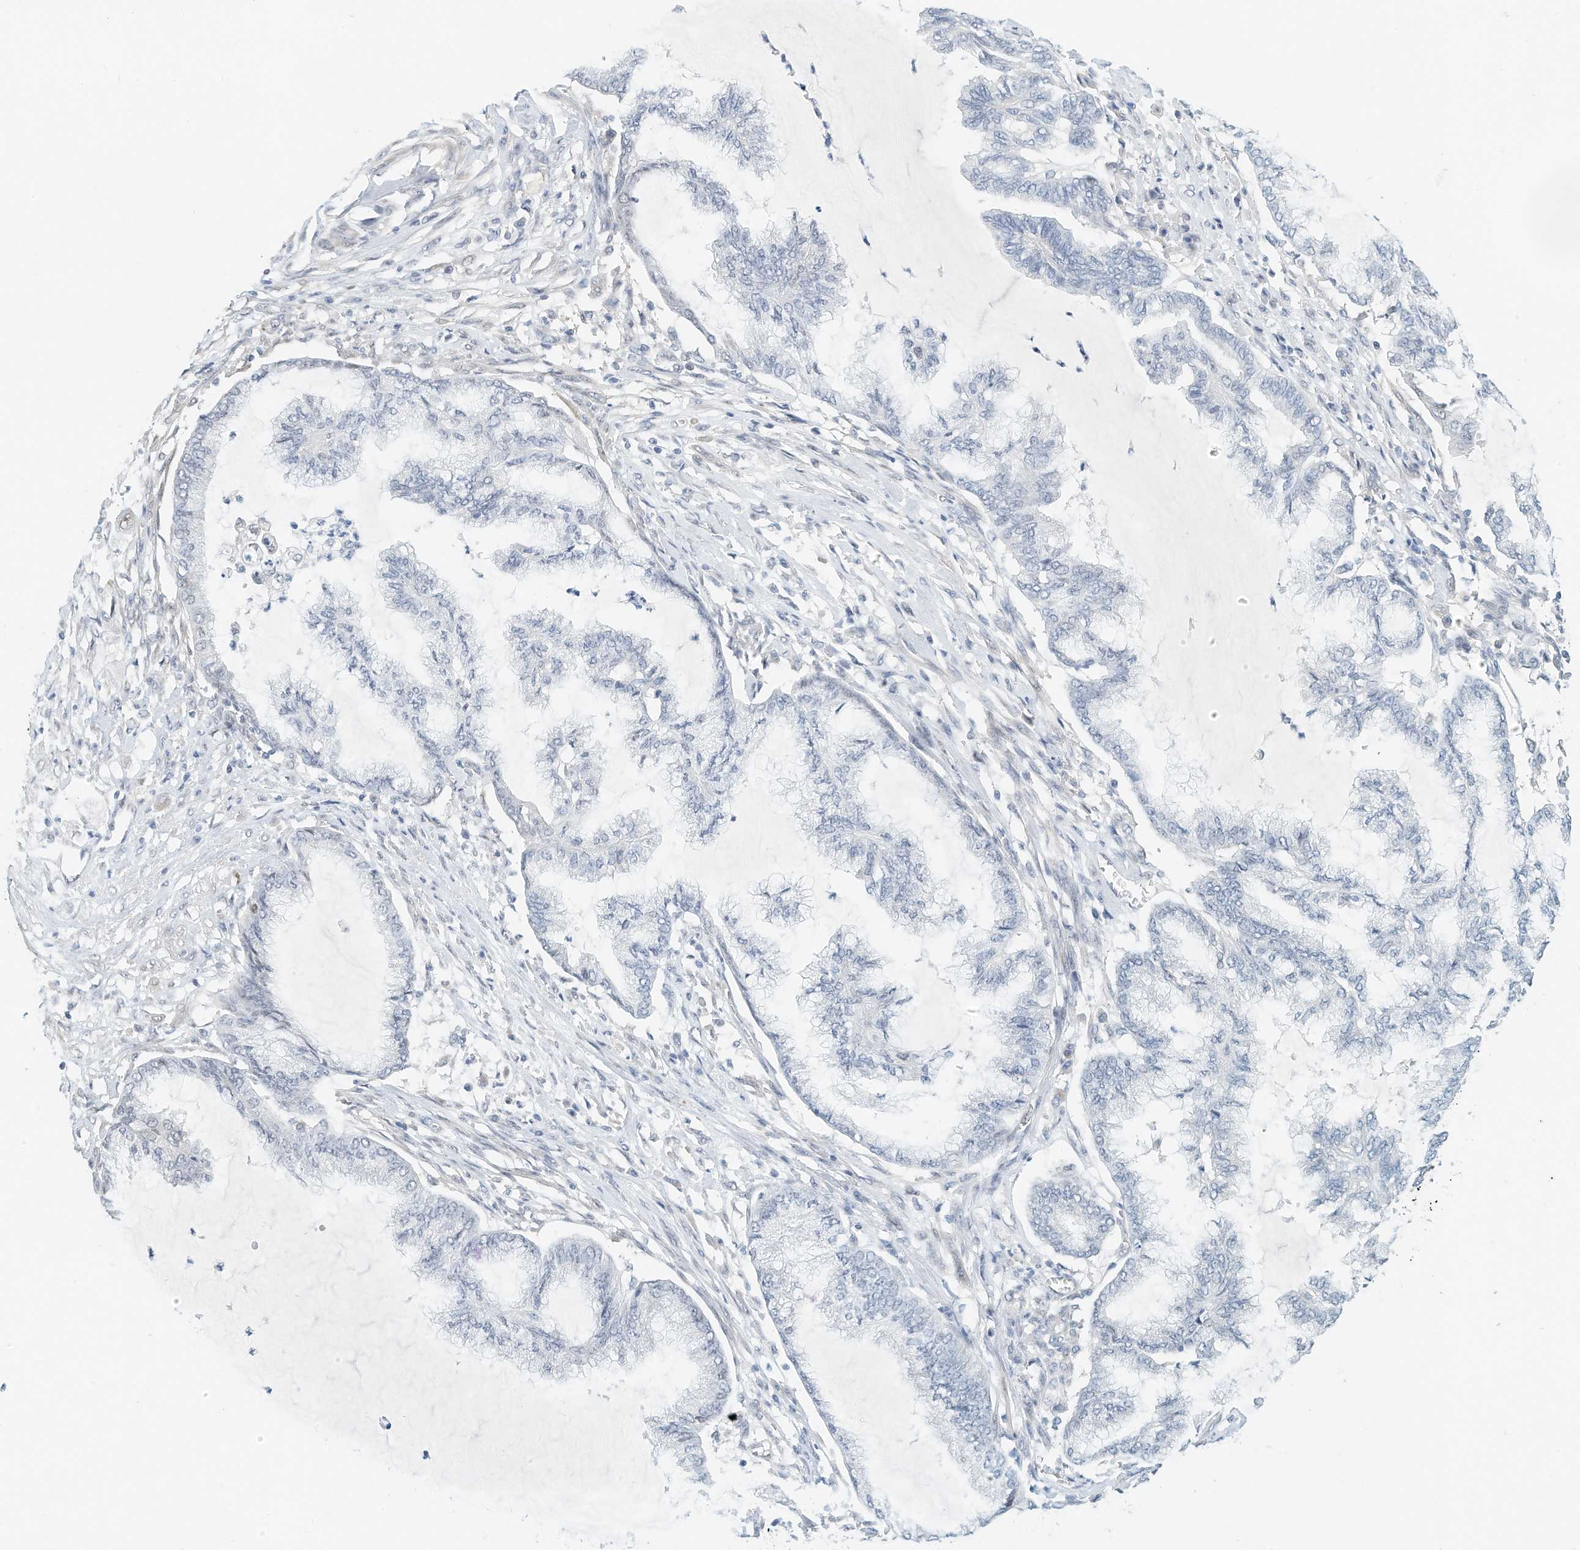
{"staining": {"intensity": "negative", "quantity": "none", "location": "none"}, "tissue": "endometrial cancer", "cell_type": "Tumor cells", "image_type": "cancer", "snomed": [{"axis": "morphology", "description": "Adenocarcinoma, NOS"}, {"axis": "topography", "description": "Endometrium"}], "caption": "Image shows no significant protein staining in tumor cells of endometrial cancer. (DAB IHC with hematoxylin counter stain).", "gene": "ARHGAP28", "patient": {"sex": "female", "age": 86}}